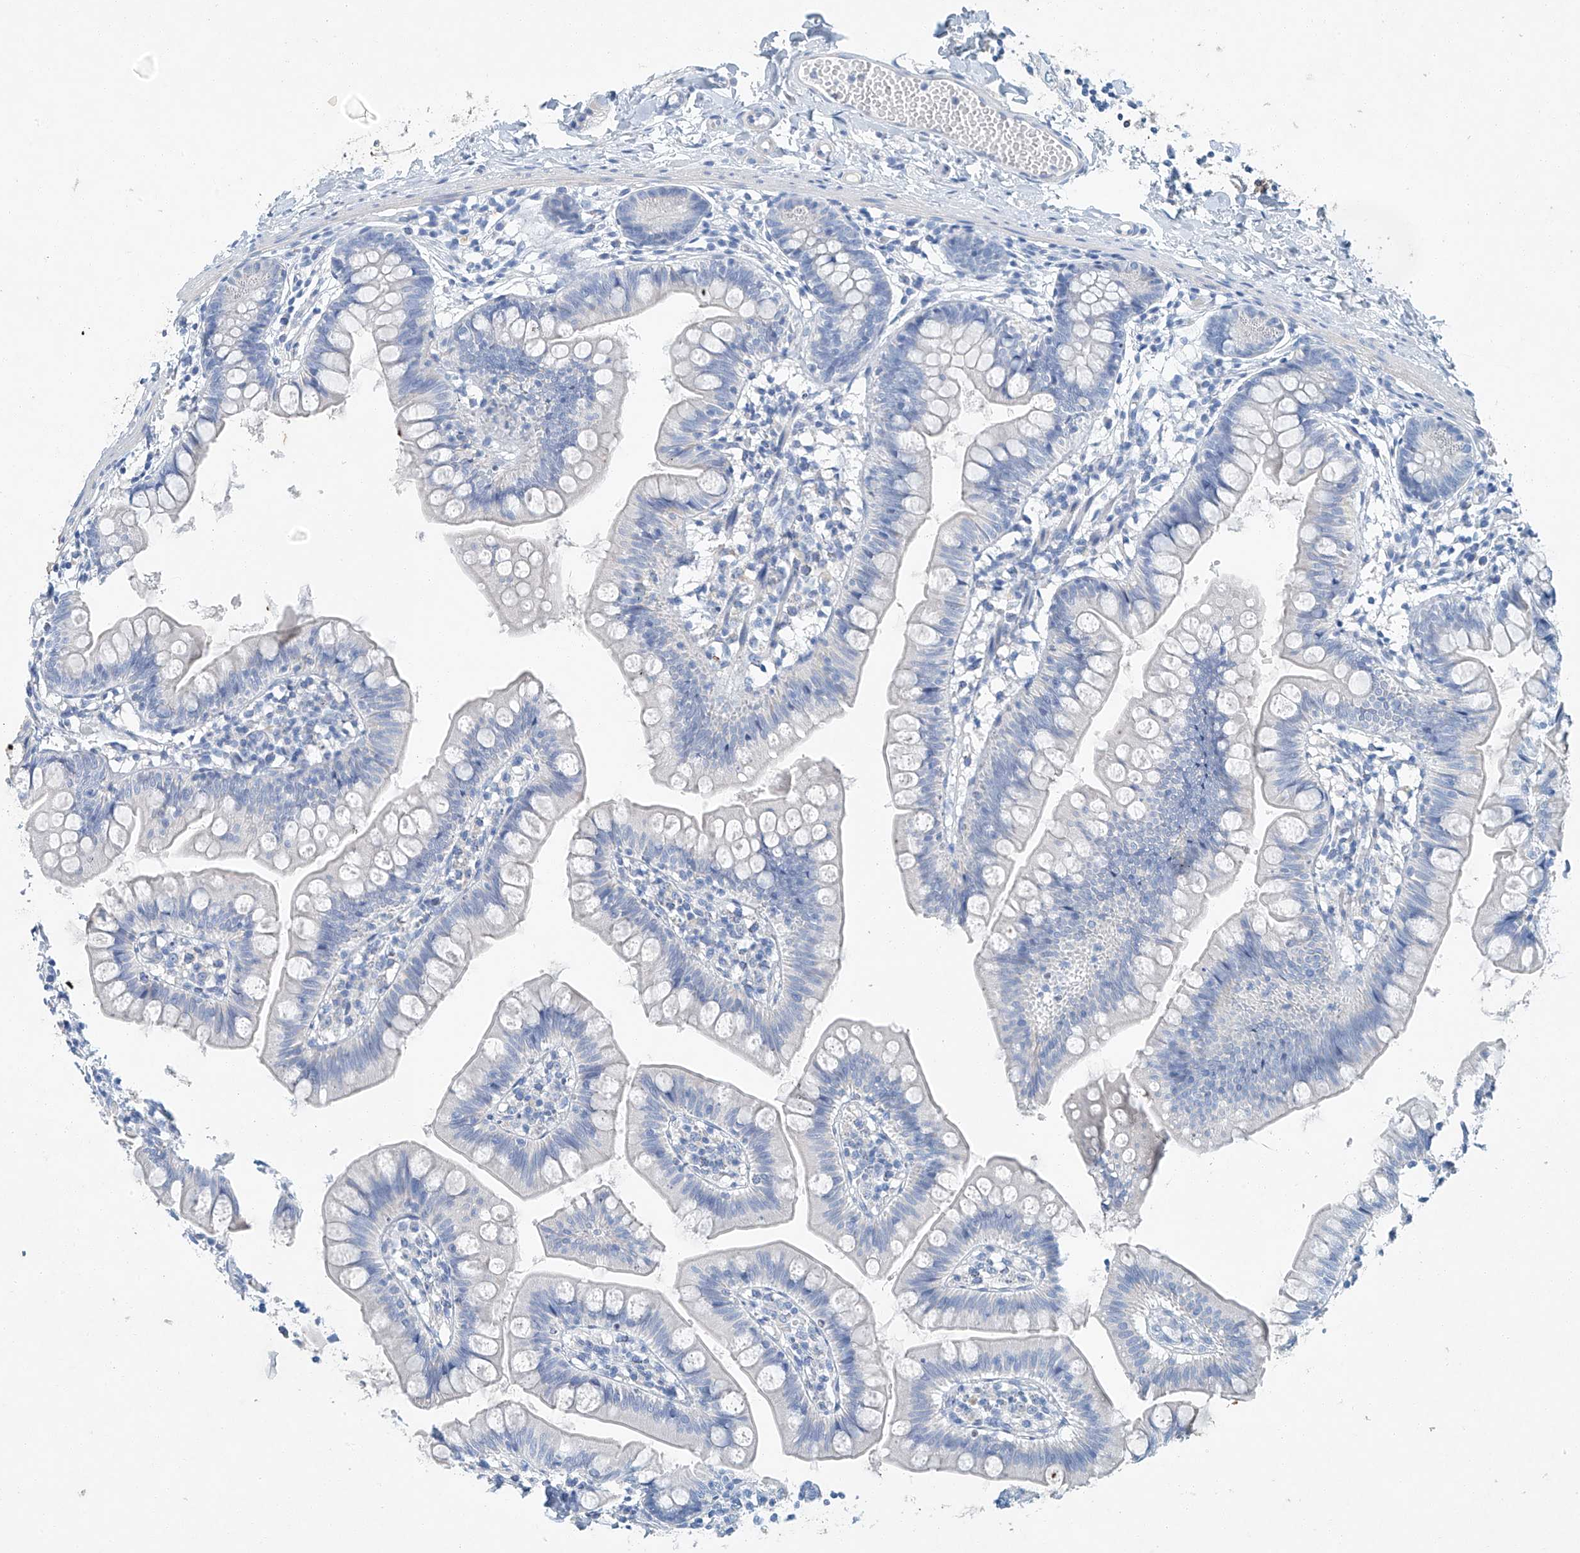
{"staining": {"intensity": "negative", "quantity": "none", "location": "none"}, "tissue": "small intestine", "cell_type": "Glandular cells", "image_type": "normal", "snomed": [{"axis": "morphology", "description": "Normal tissue, NOS"}, {"axis": "topography", "description": "Small intestine"}], "caption": "DAB immunohistochemical staining of unremarkable small intestine reveals no significant expression in glandular cells. (DAB (3,3'-diaminobenzidine) IHC with hematoxylin counter stain).", "gene": "C1orf87", "patient": {"sex": "male", "age": 7}}